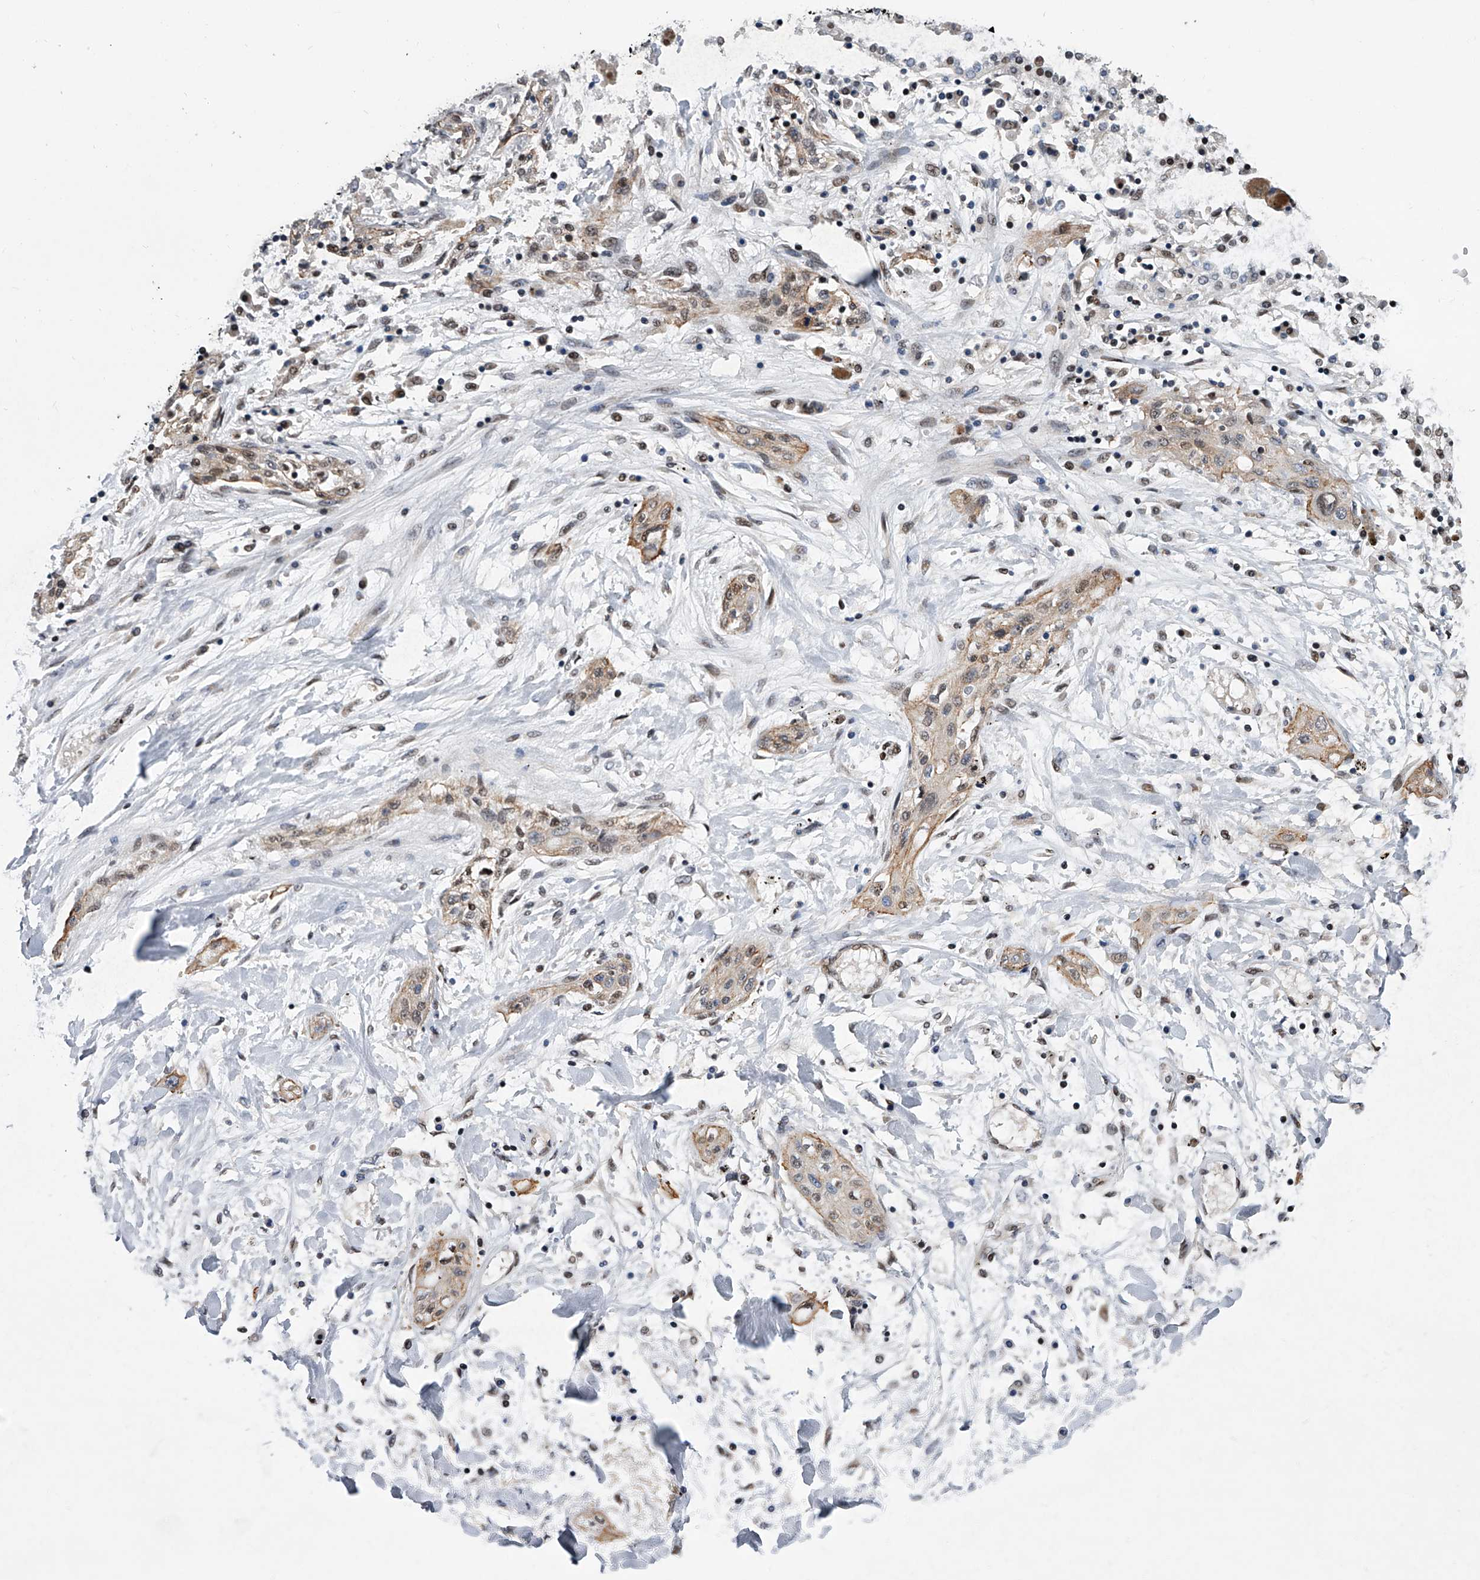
{"staining": {"intensity": "negative", "quantity": "none", "location": "none"}, "tissue": "lung cancer", "cell_type": "Tumor cells", "image_type": "cancer", "snomed": [{"axis": "morphology", "description": "Squamous cell carcinoma, NOS"}, {"axis": "topography", "description": "Lung"}], "caption": "This micrograph is of lung squamous cell carcinoma stained with immunohistochemistry to label a protein in brown with the nuclei are counter-stained blue. There is no positivity in tumor cells. (Stains: DAB immunohistochemistry (IHC) with hematoxylin counter stain, Microscopy: brightfield microscopy at high magnification).", "gene": "ZNF426", "patient": {"sex": "female", "age": 47}}